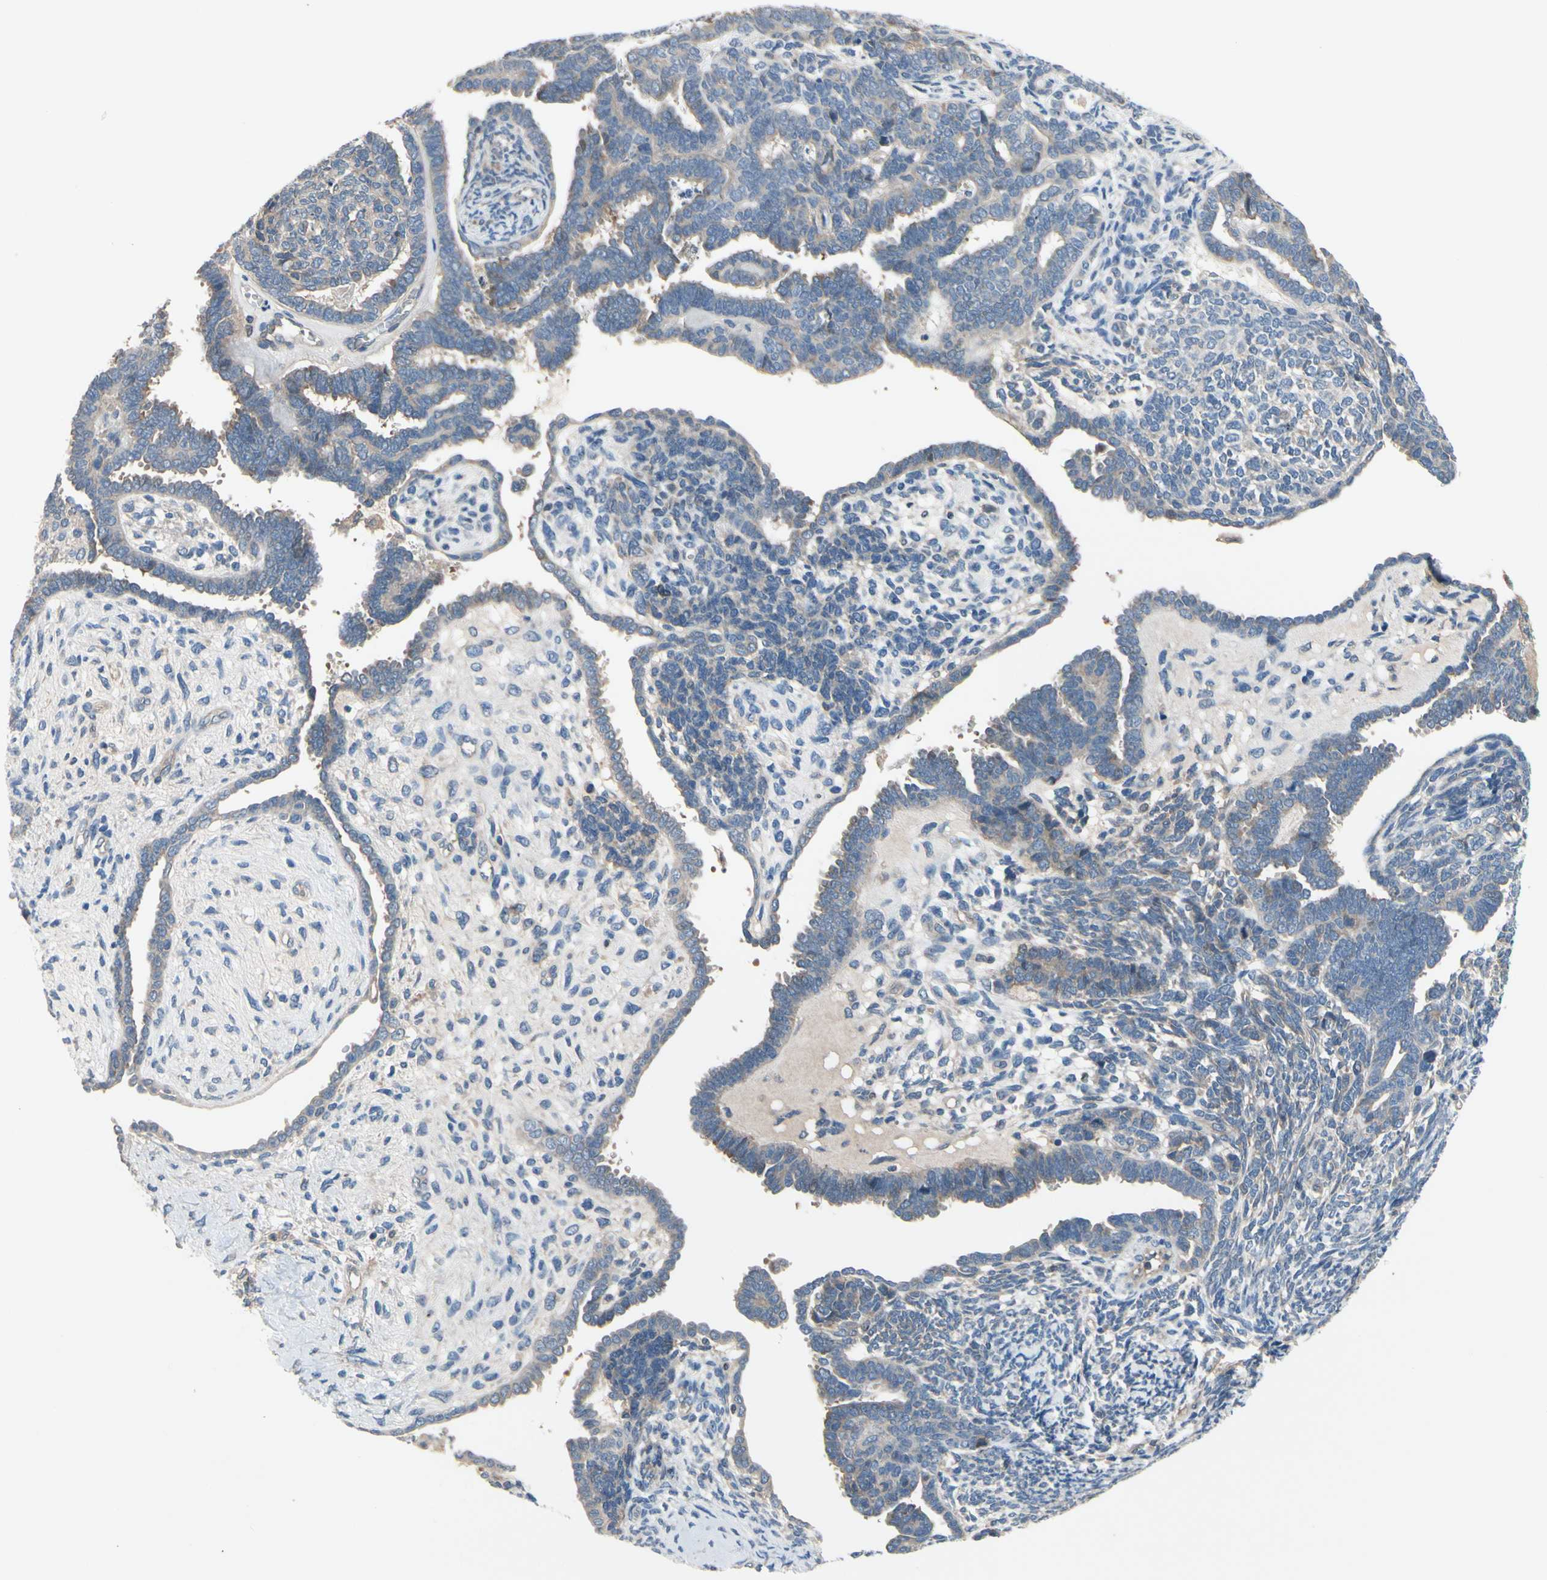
{"staining": {"intensity": "weak", "quantity": ">75%", "location": "cytoplasmic/membranous"}, "tissue": "endometrial cancer", "cell_type": "Tumor cells", "image_type": "cancer", "snomed": [{"axis": "morphology", "description": "Neoplasm, malignant, NOS"}, {"axis": "topography", "description": "Endometrium"}], "caption": "High-magnification brightfield microscopy of endometrial cancer (malignant neoplasm) stained with DAB (brown) and counterstained with hematoxylin (blue). tumor cells exhibit weak cytoplasmic/membranous expression is identified in about>75% of cells. (IHC, brightfield microscopy, high magnification).", "gene": "ICAM5", "patient": {"sex": "female", "age": 74}}